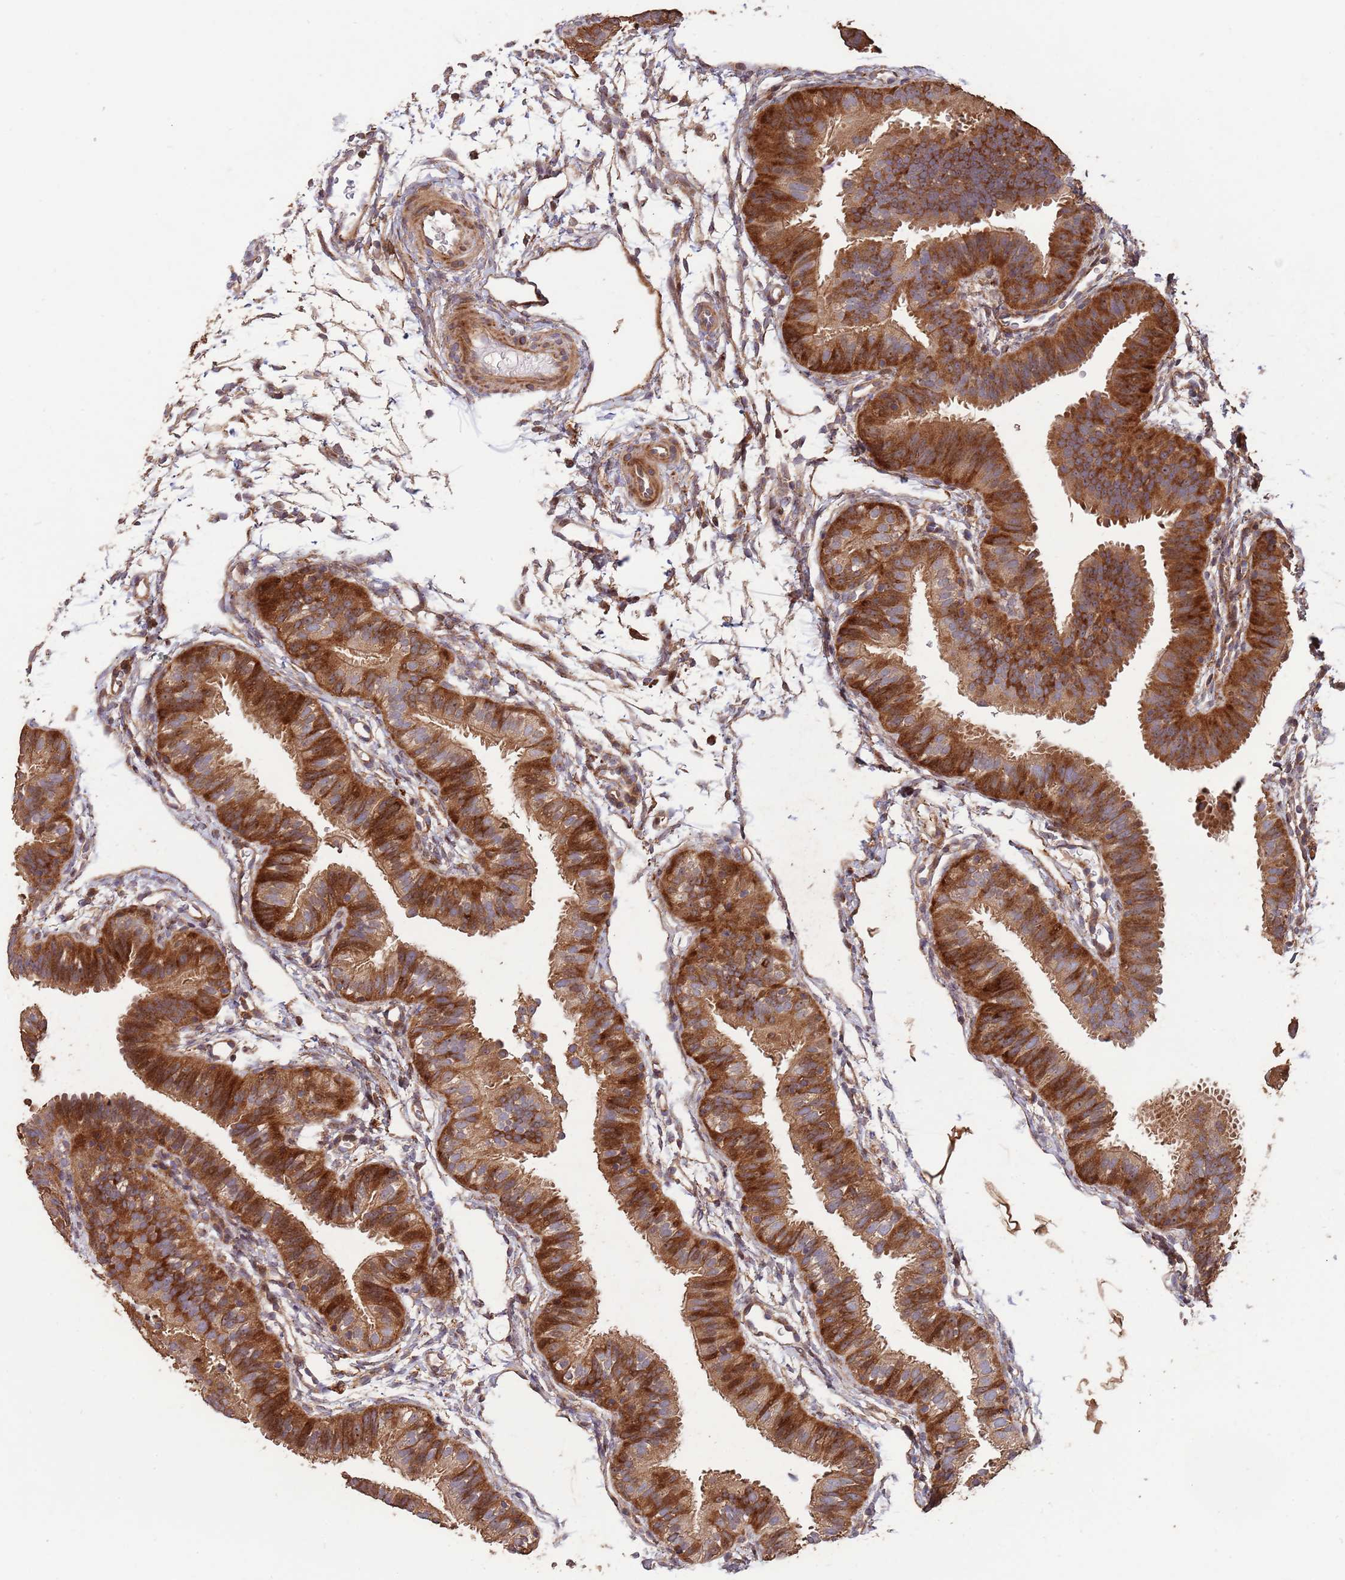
{"staining": {"intensity": "moderate", "quantity": ">75%", "location": "cytoplasmic/membranous,nuclear"}, "tissue": "fallopian tube", "cell_type": "Glandular cells", "image_type": "normal", "snomed": [{"axis": "morphology", "description": "Normal tissue, NOS"}, {"axis": "topography", "description": "Fallopian tube"}], "caption": "Normal fallopian tube shows moderate cytoplasmic/membranous,nuclear staining in approximately >75% of glandular cells, visualized by immunohistochemistry.", "gene": "ZNF428", "patient": {"sex": "female", "age": 35}}